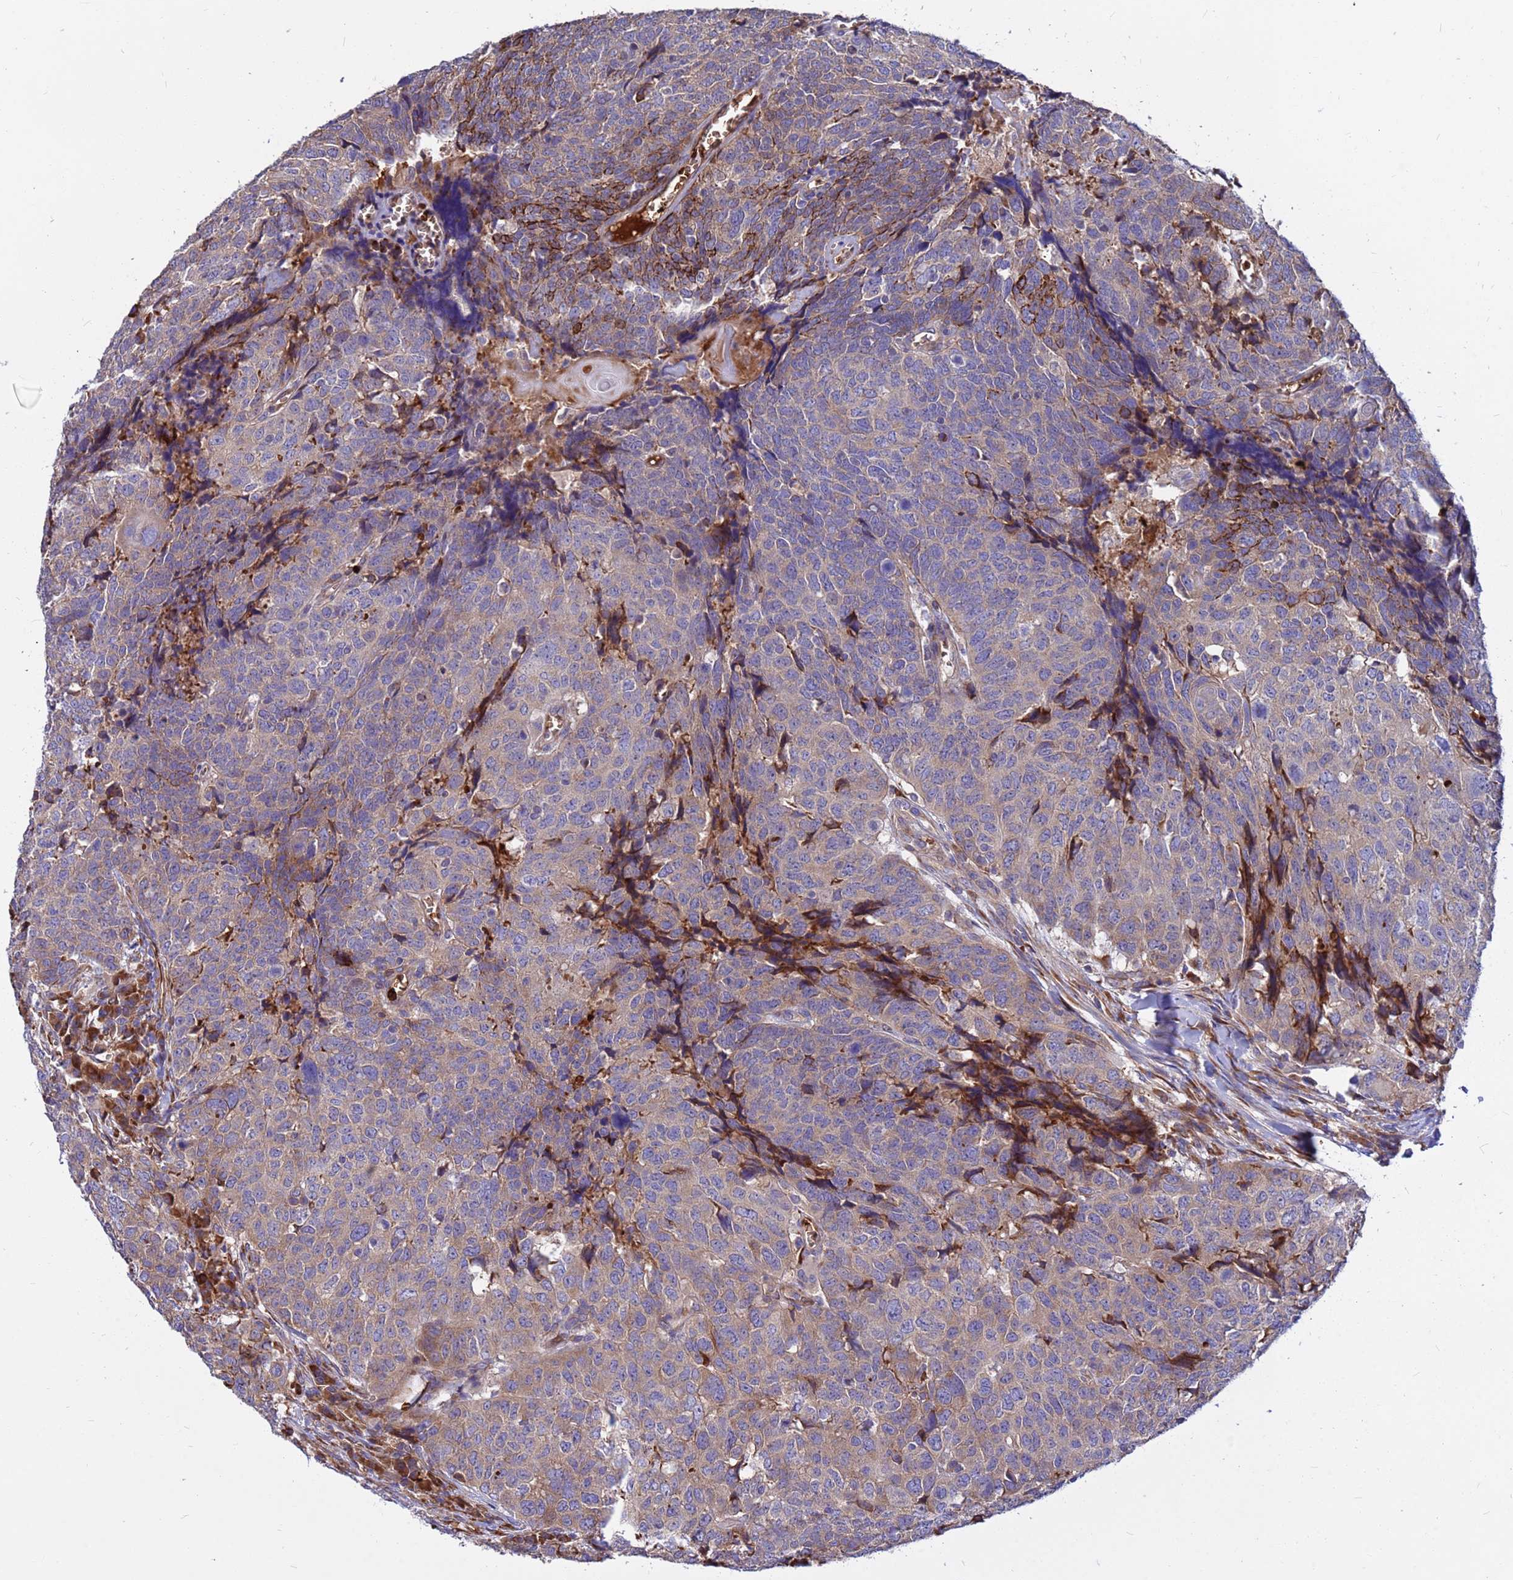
{"staining": {"intensity": "weak", "quantity": "<25%", "location": "cytoplasmic/membranous"}, "tissue": "head and neck cancer", "cell_type": "Tumor cells", "image_type": "cancer", "snomed": [{"axis": "morphology", "description": "Squamous cell carcinoma, NOS"}, {"axis": "topography", "description": "Head-Neck"}], "caption": "Immunohistochemistry (IHC) histopathology image of neoplastic tissue: head and neck cancer stained with DAB (3,3'-diaminobenzidine) demonstrates no significant protein expression in tumor cells. (Brightfield microscopy of DAB immunohistochemistry at high magnification).", "gene": "ZNF669", "patient": {"sex": "male", "age": 66}}